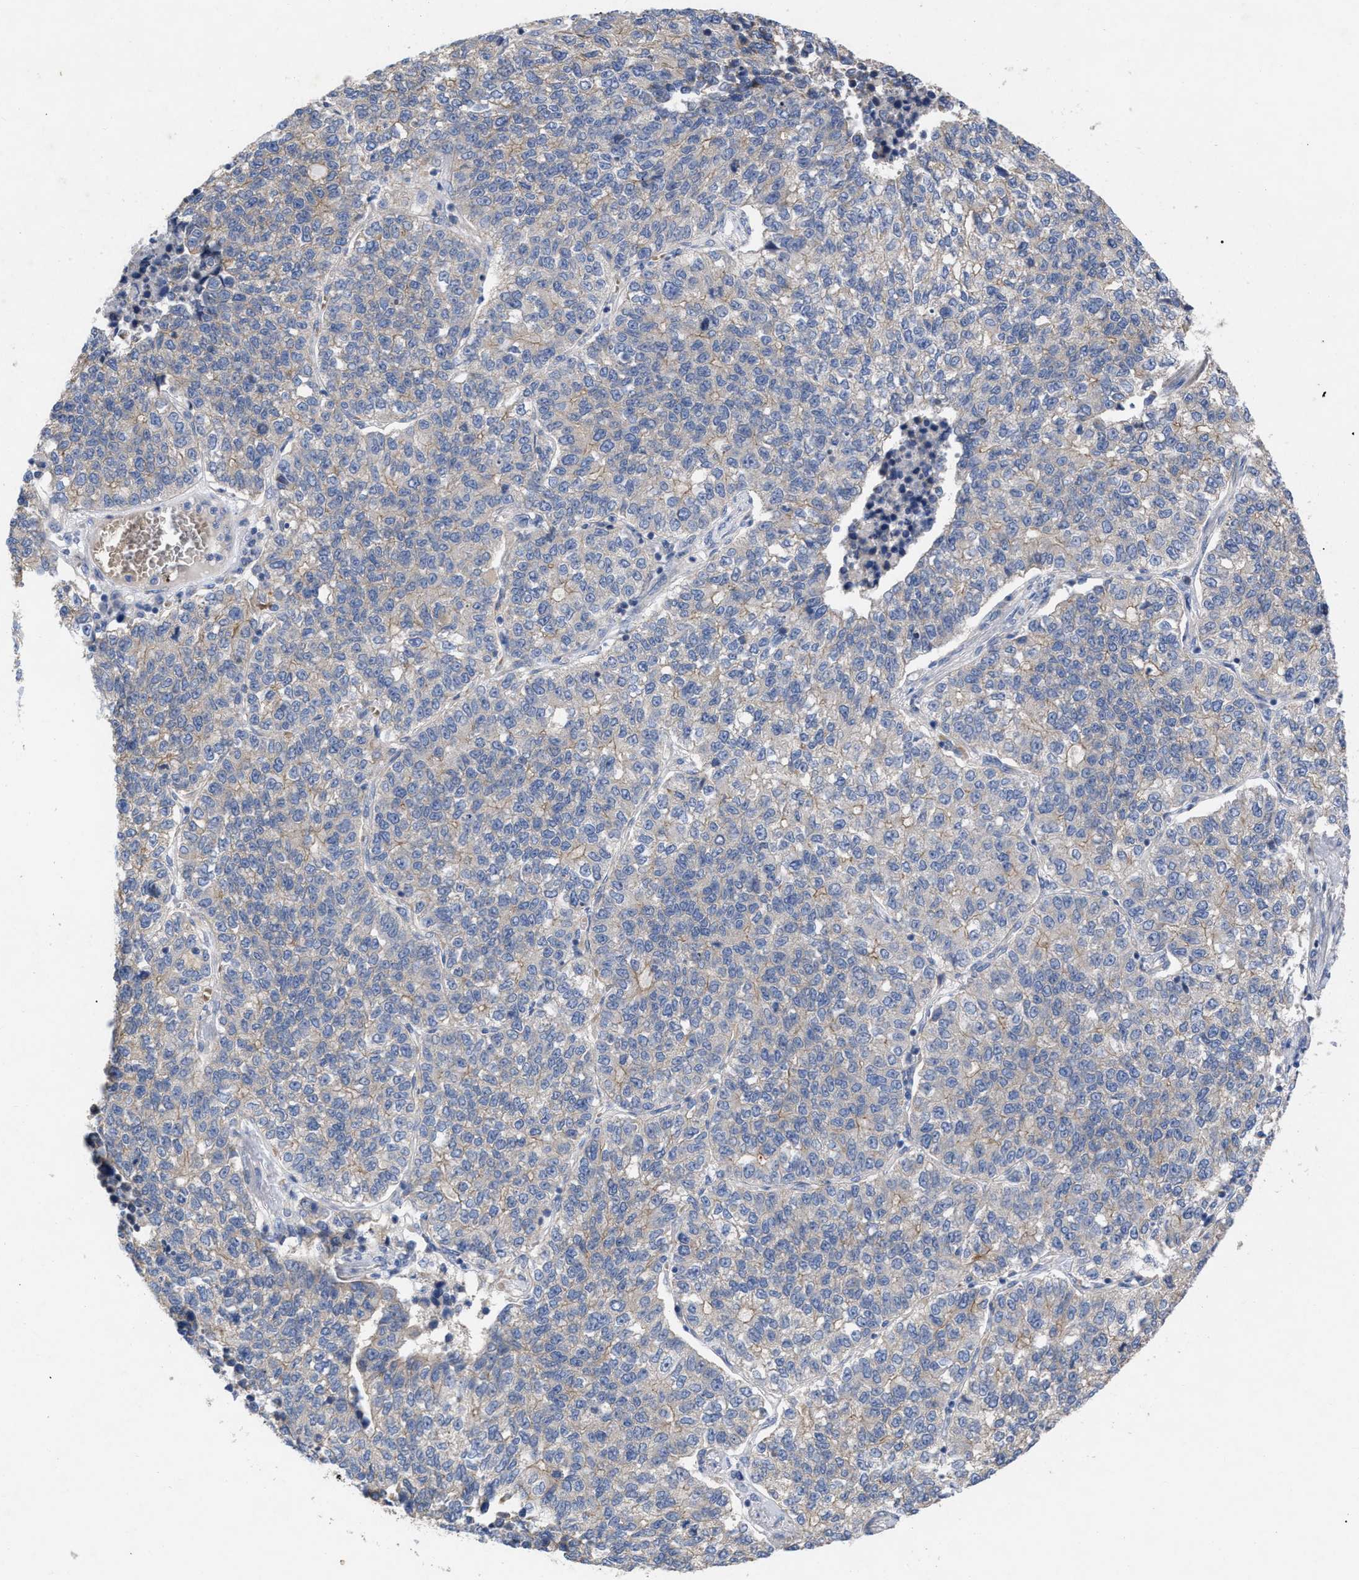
{"staining": {"intensity": "weak", "quantity": "25%-75%", "location": "cytoplasmic/membranous"}, "tissue": "lung cancer", "cell_type": "Tumor cells", "image_type": "cancer", "snomed": [{"axis": "morphology", "description": "Adenocarcinoma, NOS"}, {"axis": "topography", "description": "Lung"}], "caption": "Immunohistochemistry (IHC) (DAB (3,3'-diaminobenzidine)) staining of lung cancer (adenocarcinoma) reveals weak cytoplasmic/membranous protein expression in approximately 25%-75% of tumor cells.", "gene": "VIP", "patient": {"sex": "male", "age": 49}}